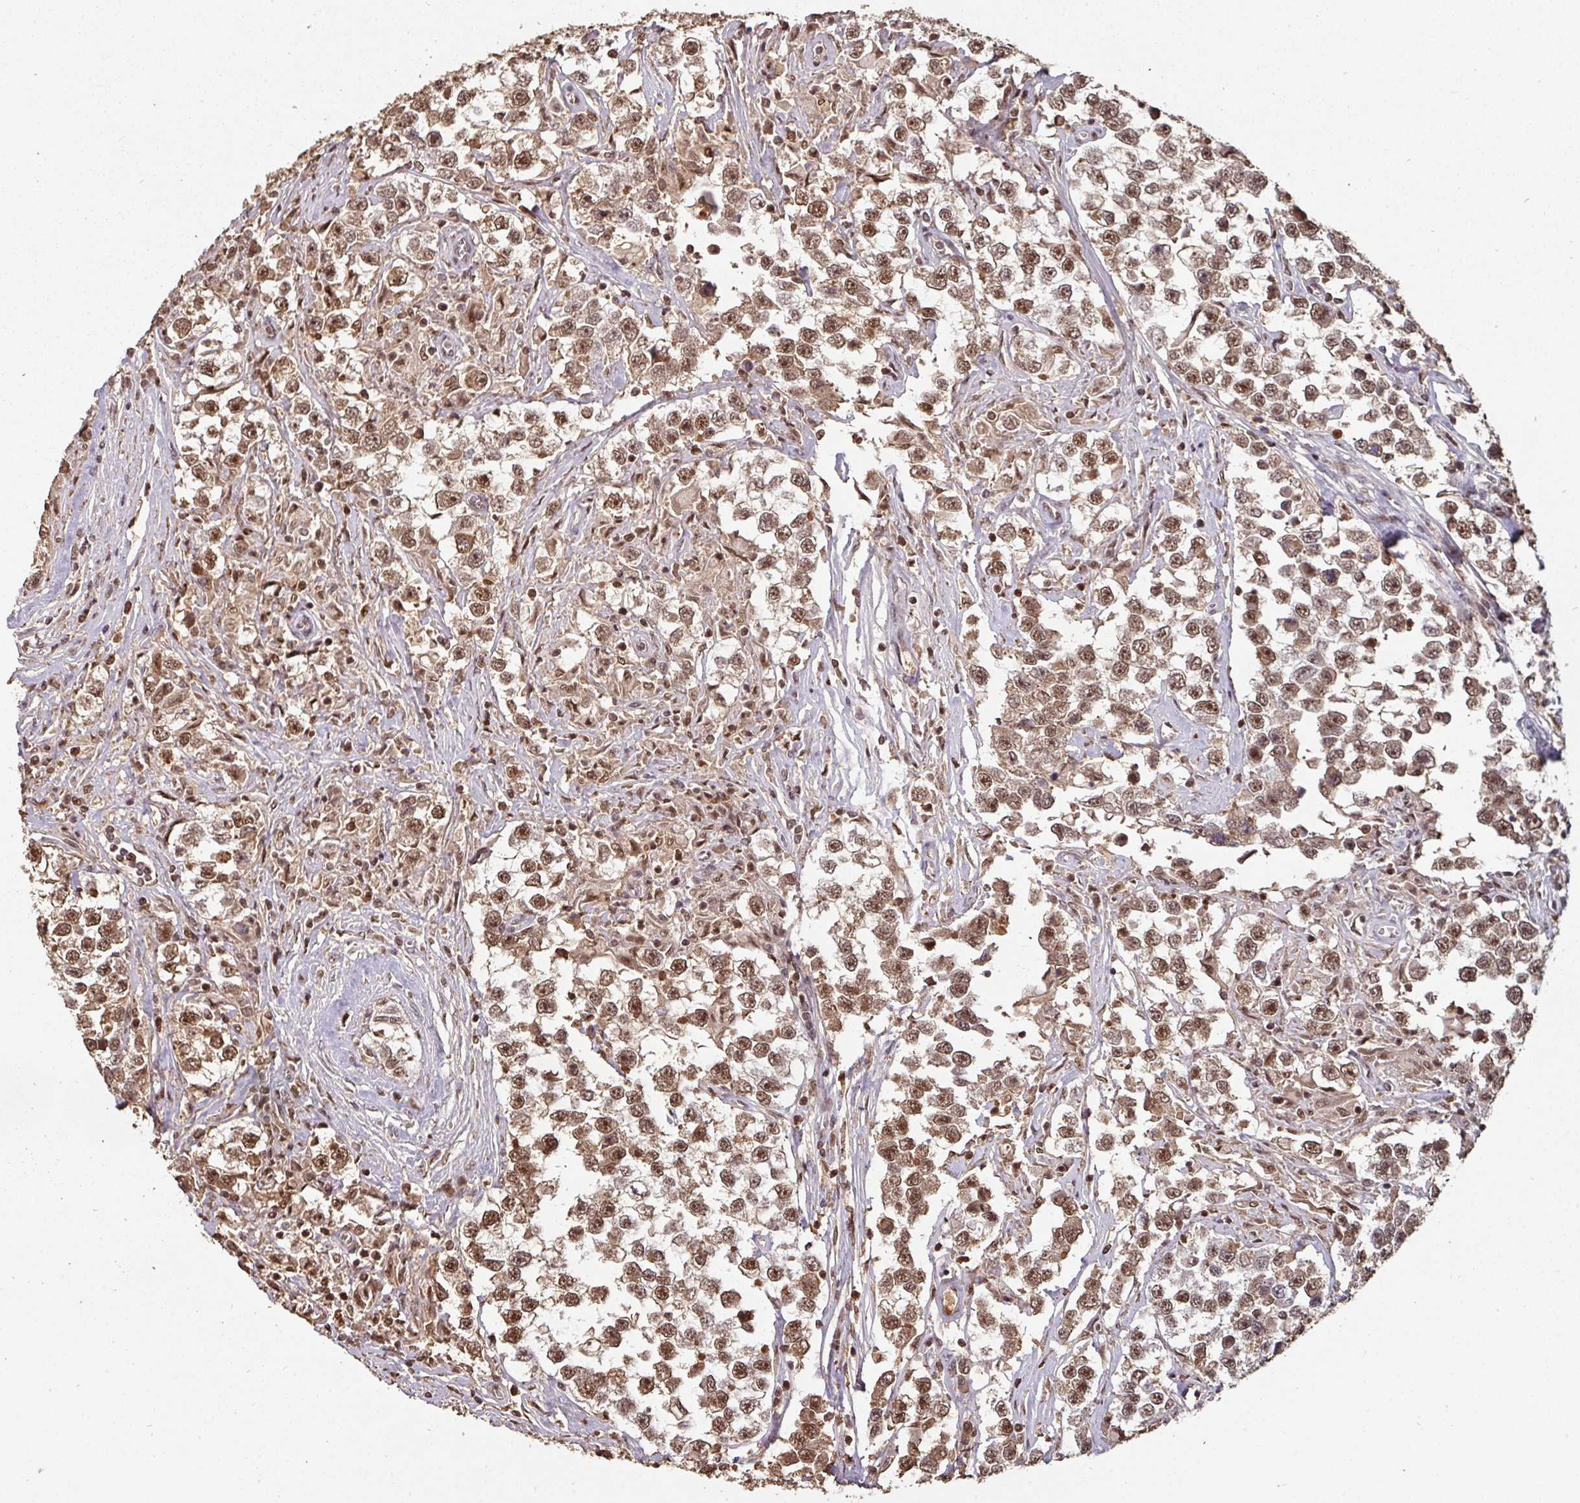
{"staining": {"intensity": "moderate", "quantity": ">75%", "location": "nuclear"}, "tissue": "testis cancer", "cell_type": "Tumor cells", "image_type": "cancer", "snomed": [{"axis": "morphology", "description": "Seminoma, NOS"}, {"axis": "topography", "description": "Testis"}], "caption": "Immunohistochemistry of testis cancer reveals medium levels of moderate nuclear staining in about >75% of tumor cells.", "gene": "POLD1", "patient": {"sex": "male", "age": 46}}